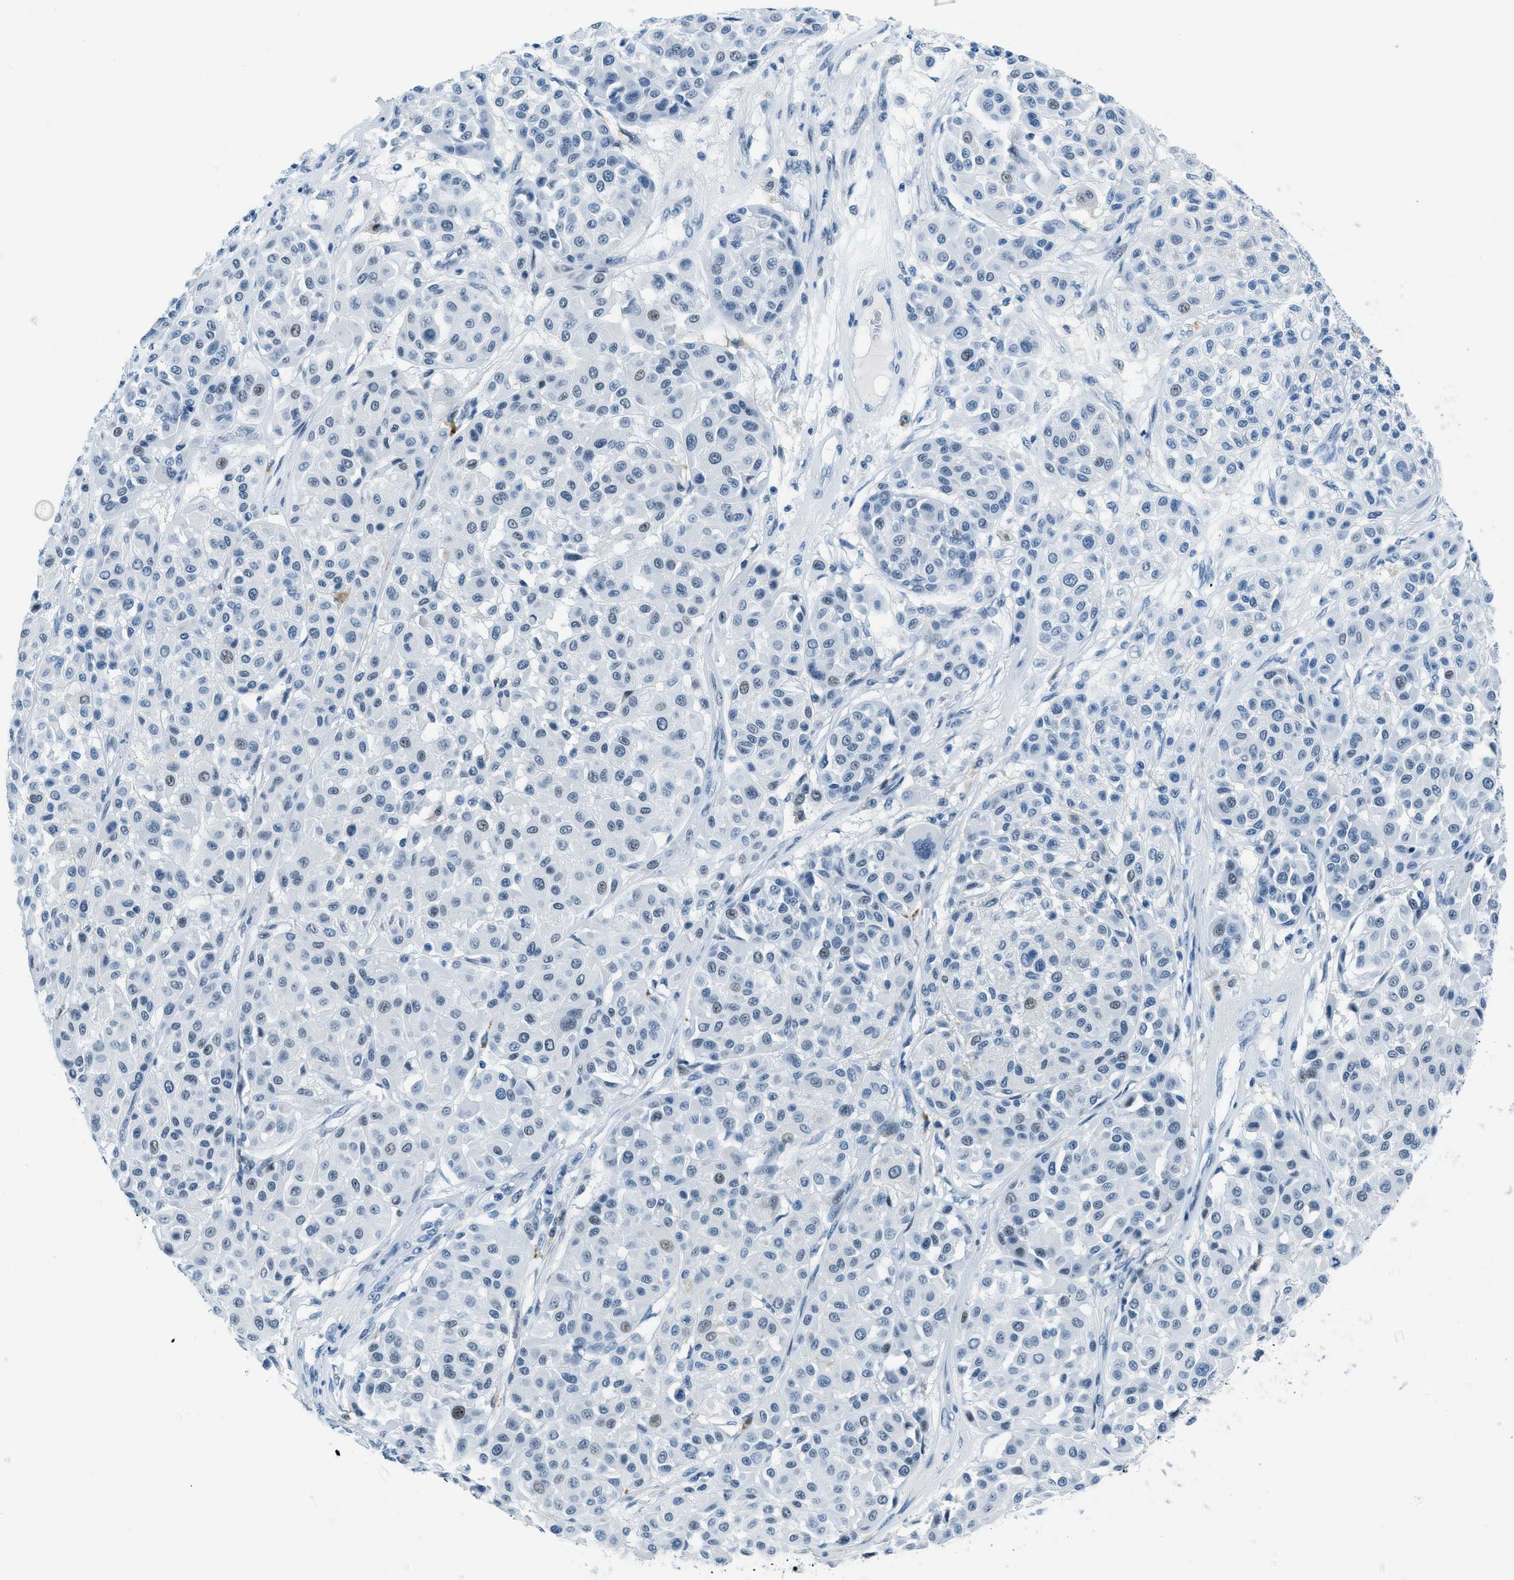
{"staining": {"intensity": "weak", "quantity": "<25%", "location": "nuclear"}, "tissue": "melanoma", "cell_type": "Tumor cells", "image_type": "cancer", "snomed": [{"axis": "morphology", "description": "Malignant melanoma, Metastatic site"}, {"axis": "topography", "description": "Soft tissue"}], "caption": "Immunohistochemical staining of human melanoma demonstrates no significant expression in tumor cells.", "gene": "PLA2G2A", "patient": {"sex": "male", "age": 41}}